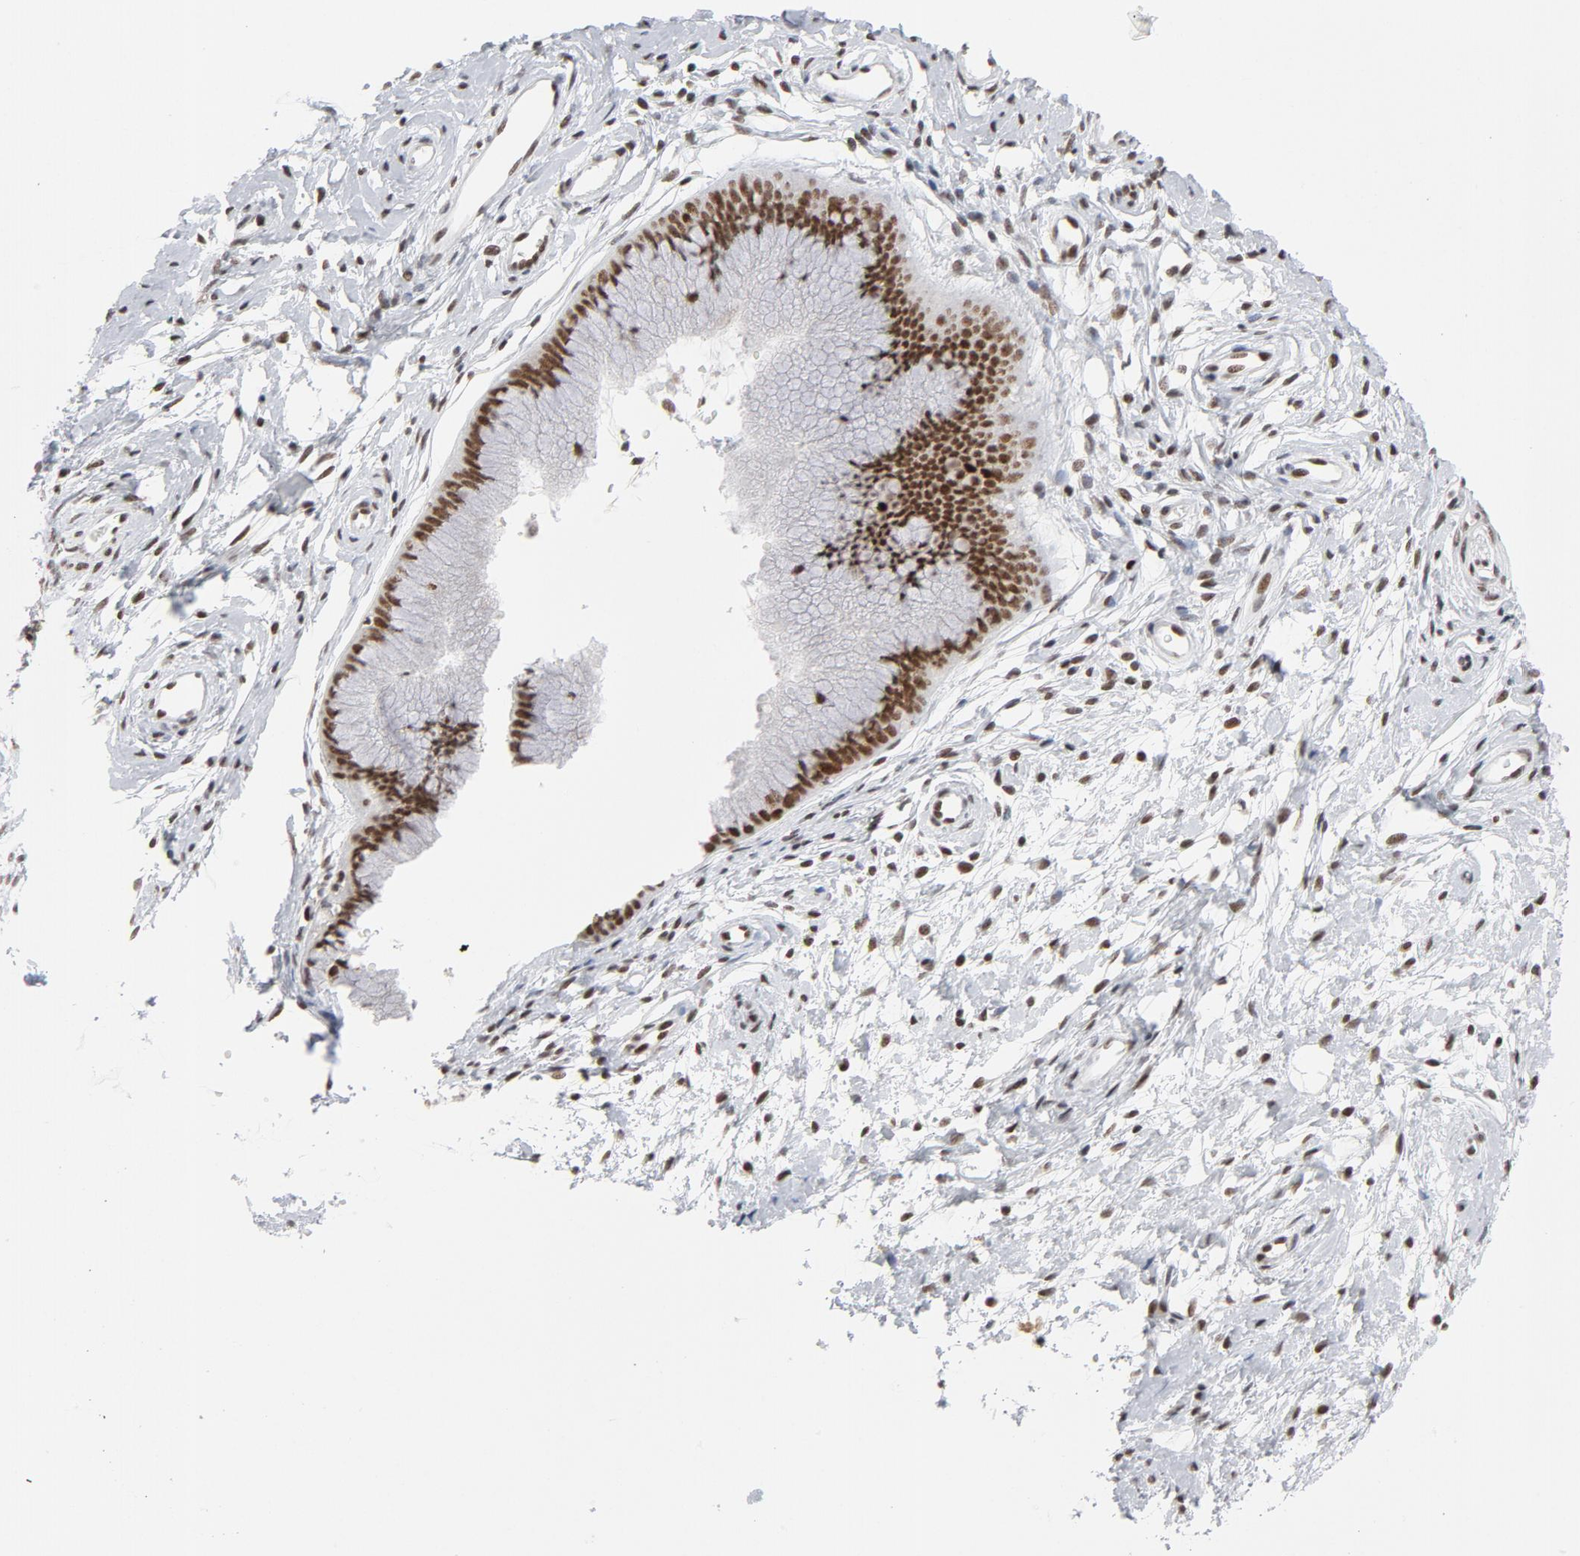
{"staining": {"intensity": "moderate", "quantity": ">75%", "location": "nuclear"}, "tissue": "cervix", "cell_type": "Glandular cells", "image_type": "normal", "snomed": [{"axis": "morphology", "description": "Normal tissue, NOS"}, {"axis": "topography", "description": "Cervix"}], "caption": "Glandular cells show moderate nuclear staining in approximately >75% of cells in normal cervix.", "gene": "RFC4", "patient": {"sex": "female", "age": 39}}